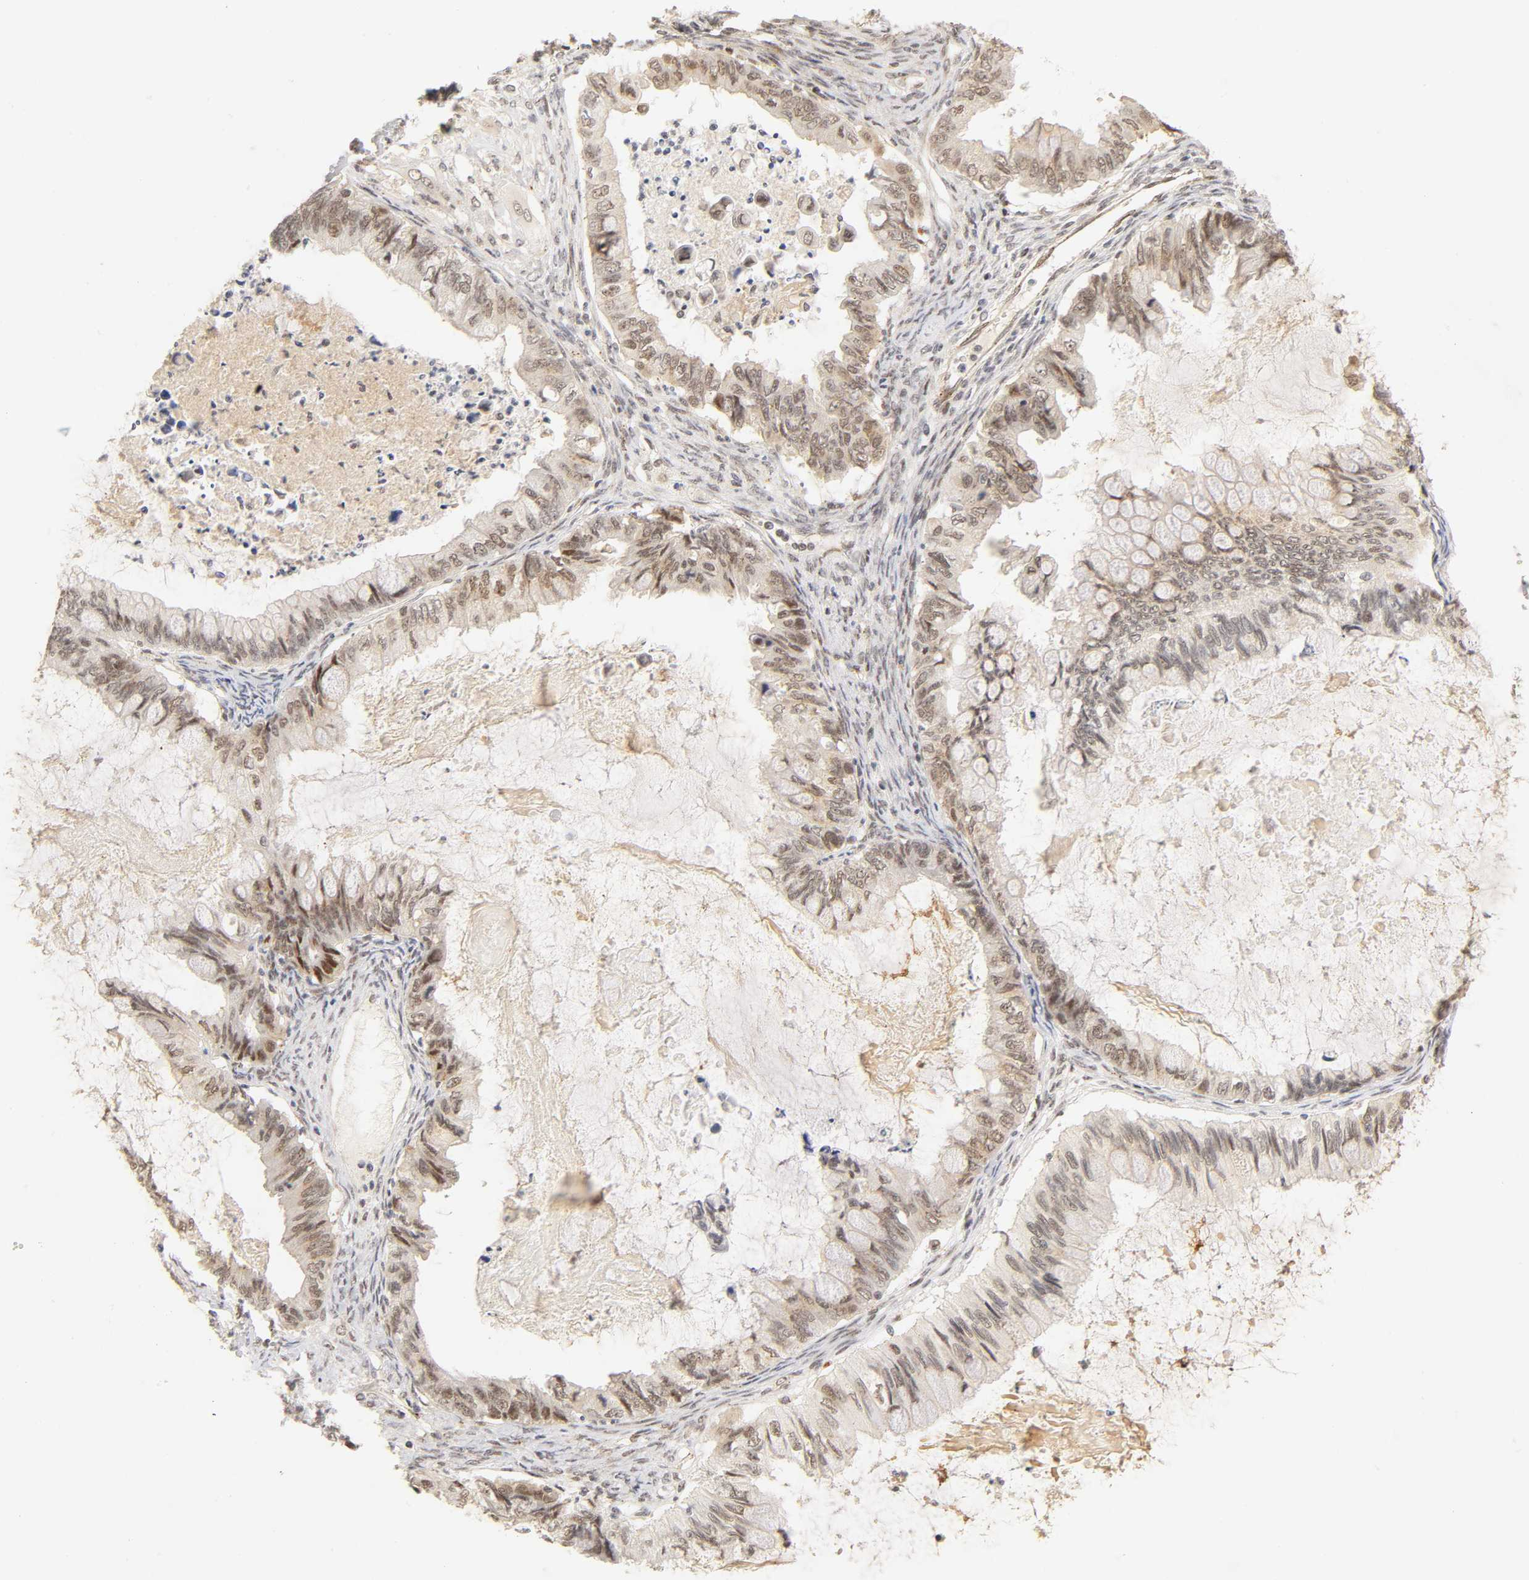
{"staining": {"intensity": "weak", "quantity": "25%-75%", "location": "cytoplasmic/membranous,nuclear"}, "tissue": "ovarian cancer", "cell_type": "Tumor cells", "image_type": "cancer", "snomed": [{"axis": "morphology", "description": "Cystadenocarcinoma, mucinous, NOS"}, {"axis": "topography", "description": "Ovary"}], "caption": "Immunohistochemical staining of human ovarian mucinous cystadenocarcinoma demonstrates weak cytoplasmic/membranous and nuclear protein positivity in approximately 25%-75% of tumor cells.", "gene": "TAF10", "patient": {"sex": "female", "age": 80}}